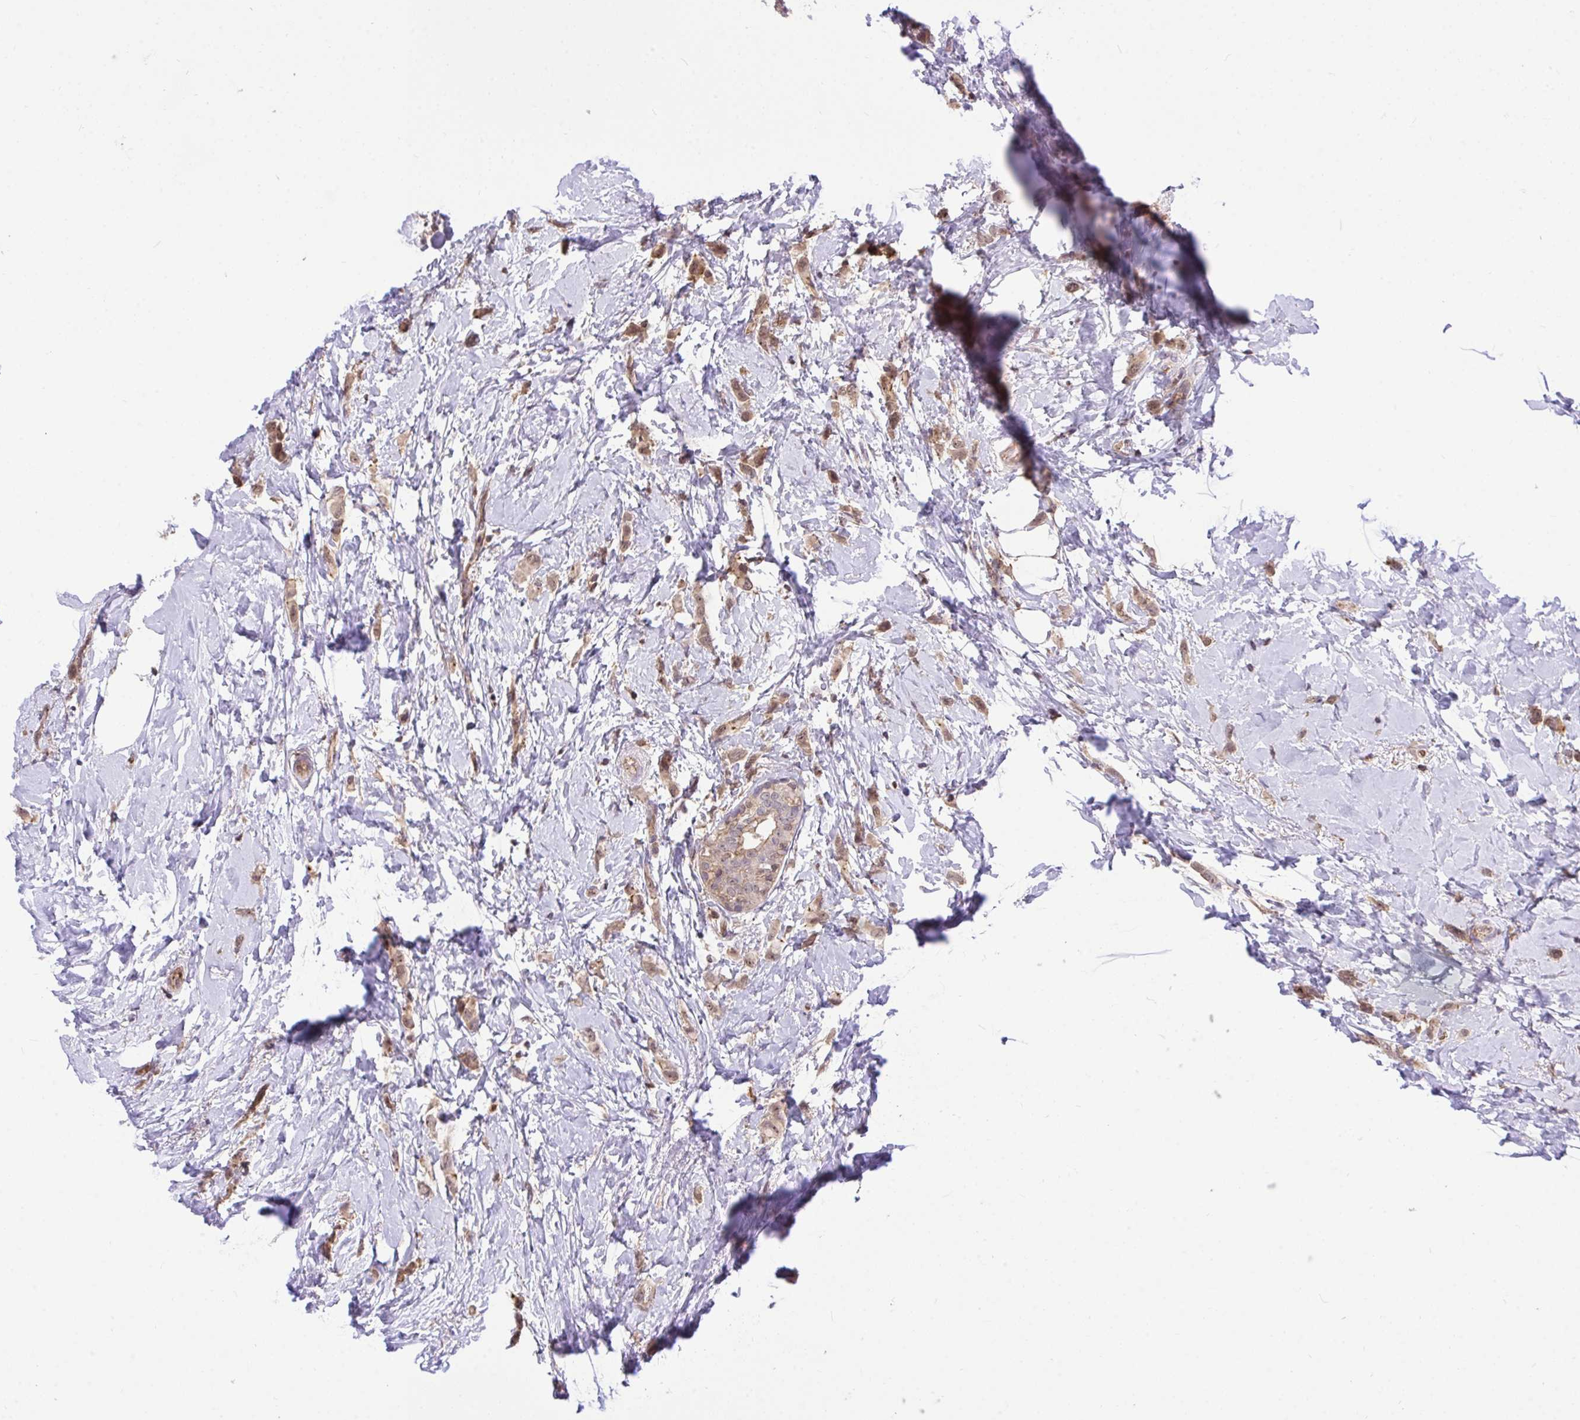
{"staining": {"intensity": "moderate", "quantity": ">75%", "location": "cytoplasmic/membranous,nuclear"}, "tissue": "breast cancer", "cell_type": "Tumor cells", "image_type": "cancer", "snomed": [{"axis": "morphology", "description": "Lobular carcinoma"}, {"axis": "topography", "description": "Breast"}], "caption": "Protein staining shows moderate cytoplasmic/membranous and nuclear staining in about >75% of tumor cells in breast cancer. The staining was performed using DAB (3,3'-diaminobenzidine) to visualize the protein expression in brown, while the nuclei were stained in blue with hematoxylin (Magnification: 20x).", "gene": "PPP1CA", "patient": {"sex": "female", "age": 66}}